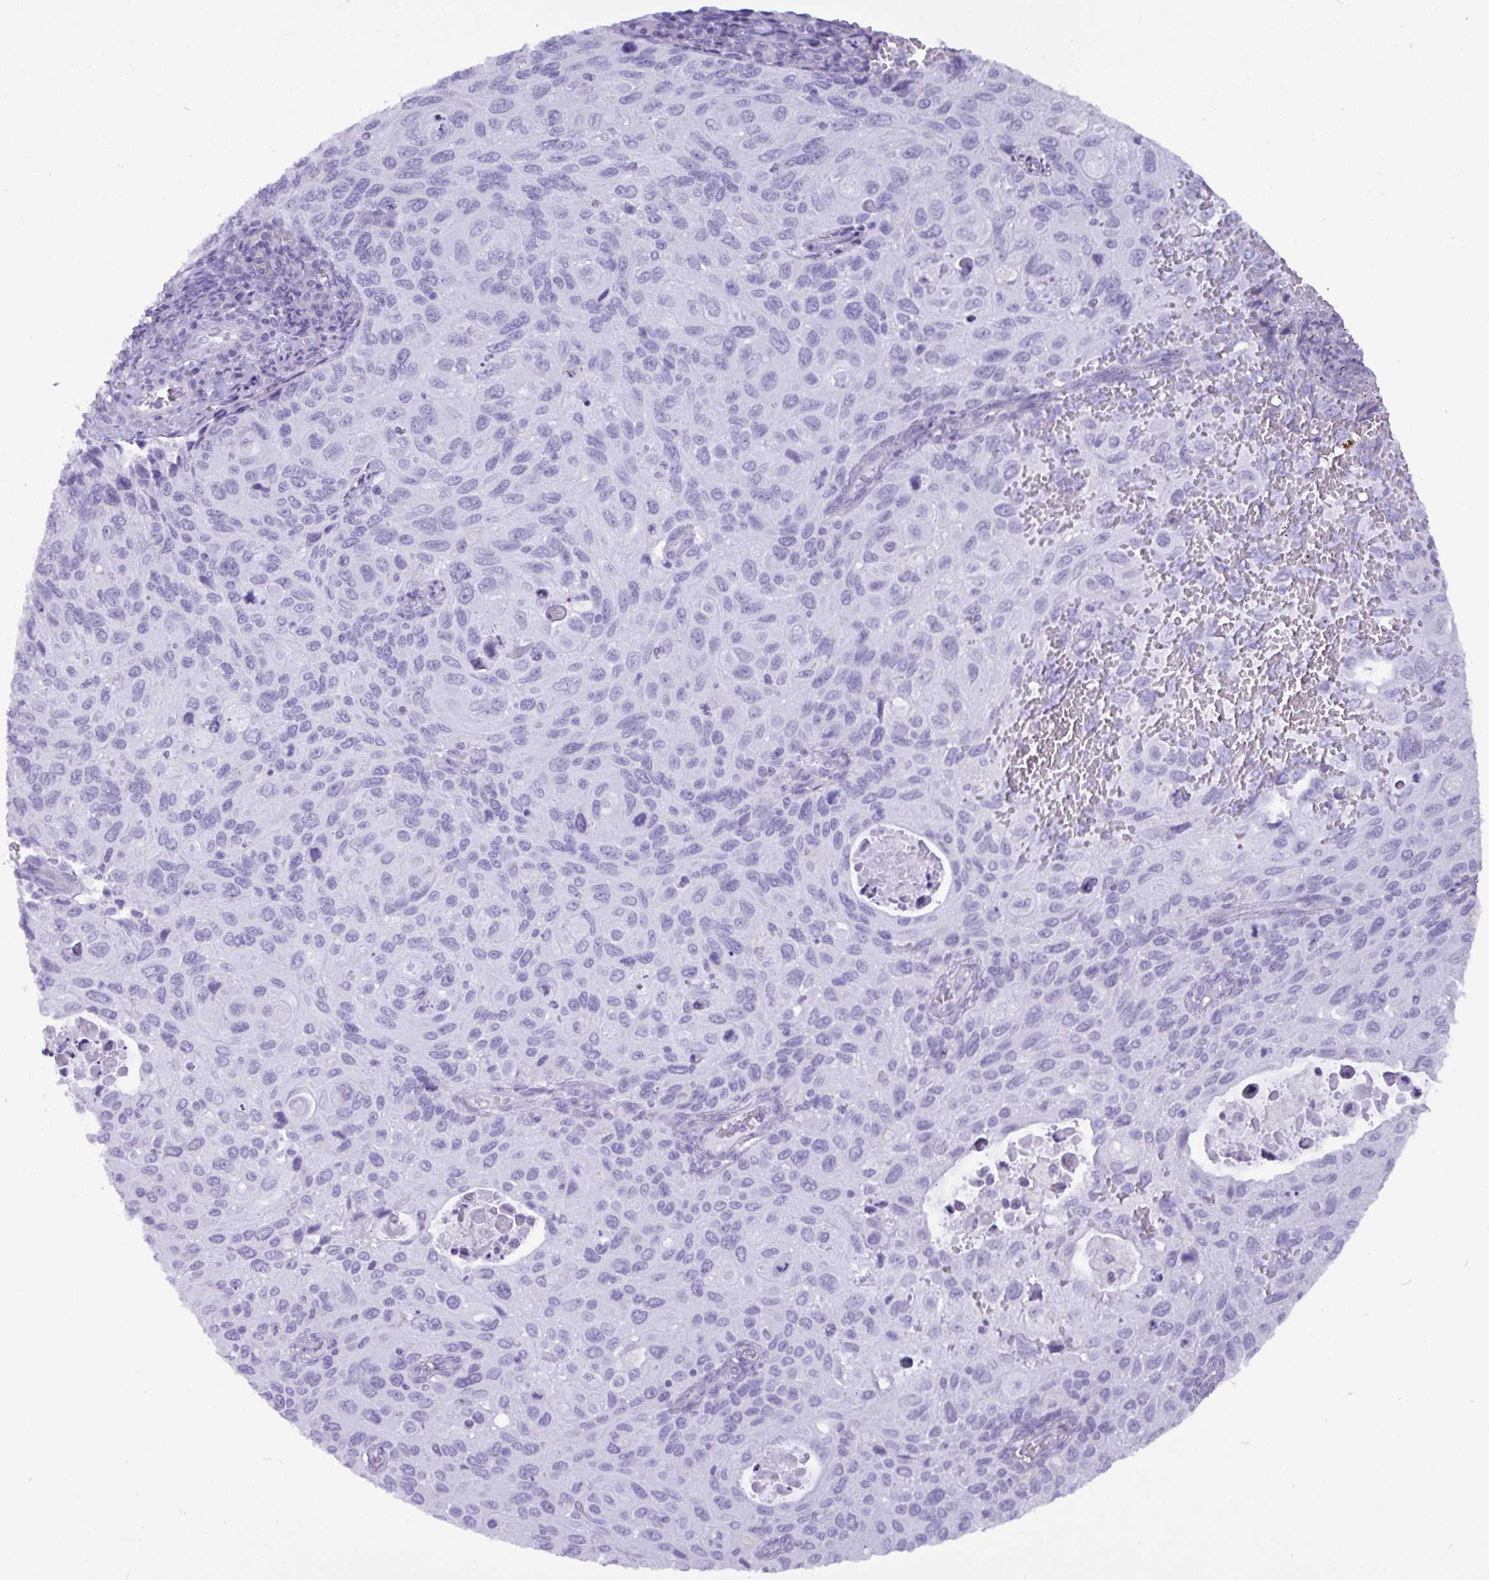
{"staining": {"intensity": "negative", "quantity": "none", "location": "none"}, "tissue": "cervical cancer", "cell_type": "Tumor cells", "image_type": "cancer", "snomed": [{"axis": "morphology", "description": "Squamous cell carcinoma, NOS"}, {"axis": "topography", "description": "Cervix"}], "caption": "Squamous cell carcinoma (cervical) was stained to show a protein in brown. There is no significant positivity in tumor cells.", "gene": "C4orf33", "patient": {"sex": "female", "age": 70}}